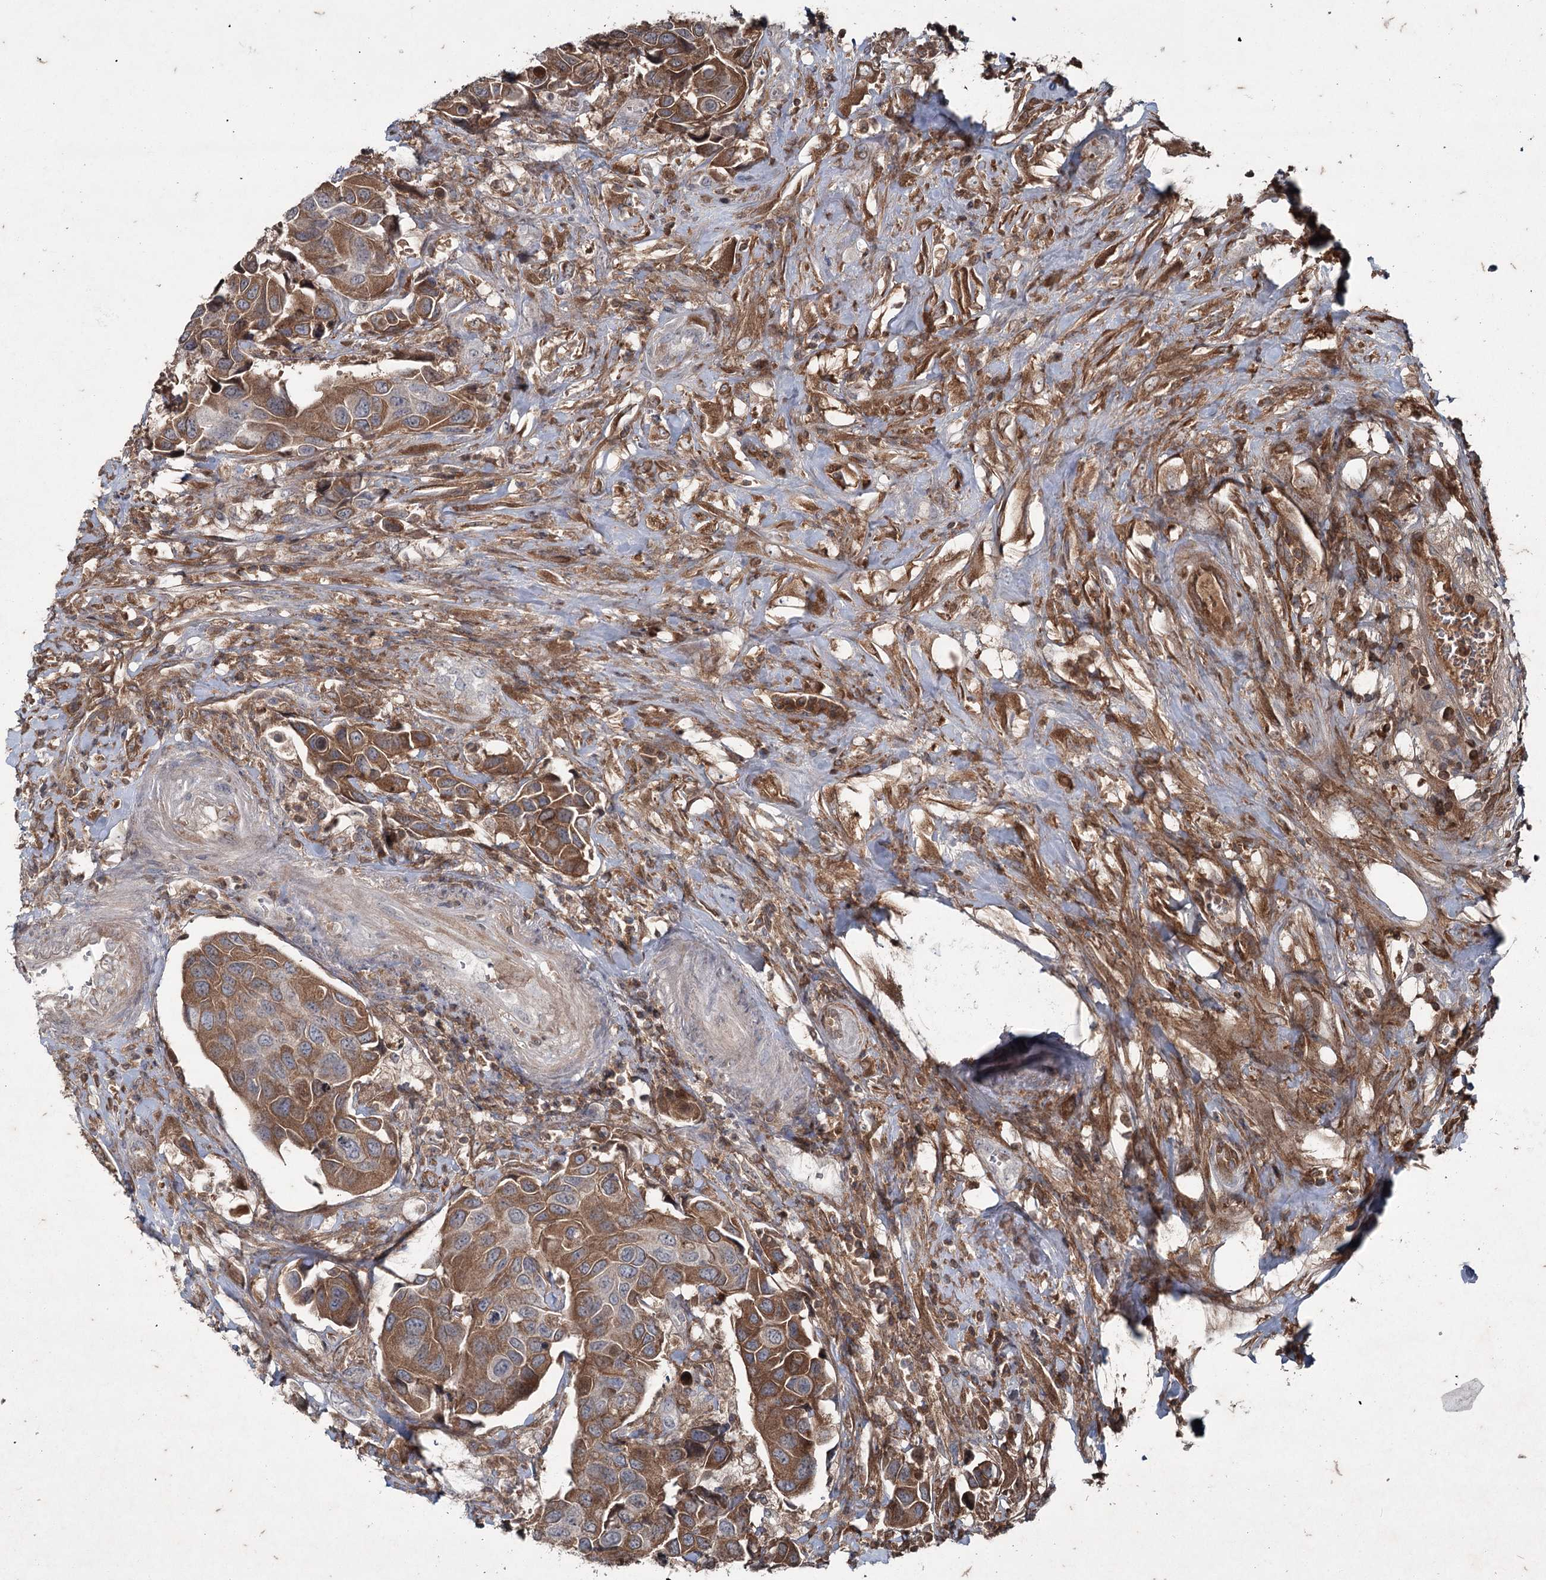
{"staining": {"intensity": "moderate", "quantity": "25%-75%", "location": "cytoplasmic/membranous"}, "tissue": "urothelial cancer", "cell_type": "Tumor cells", "image_type": "cancer", "snomed": [{"axis": "morphology", "description": "Urothelial carcinoma, High grade"}, {"axis": "topography", "description": "Urinary bladder"}], "caption": "Urothelial carcinoma (high-grade) stained with a protein marker exhibits moderate staining in tumor cells.", "gene": "PGLYRP2", "patient": {"sex": "male", "age": 74}}